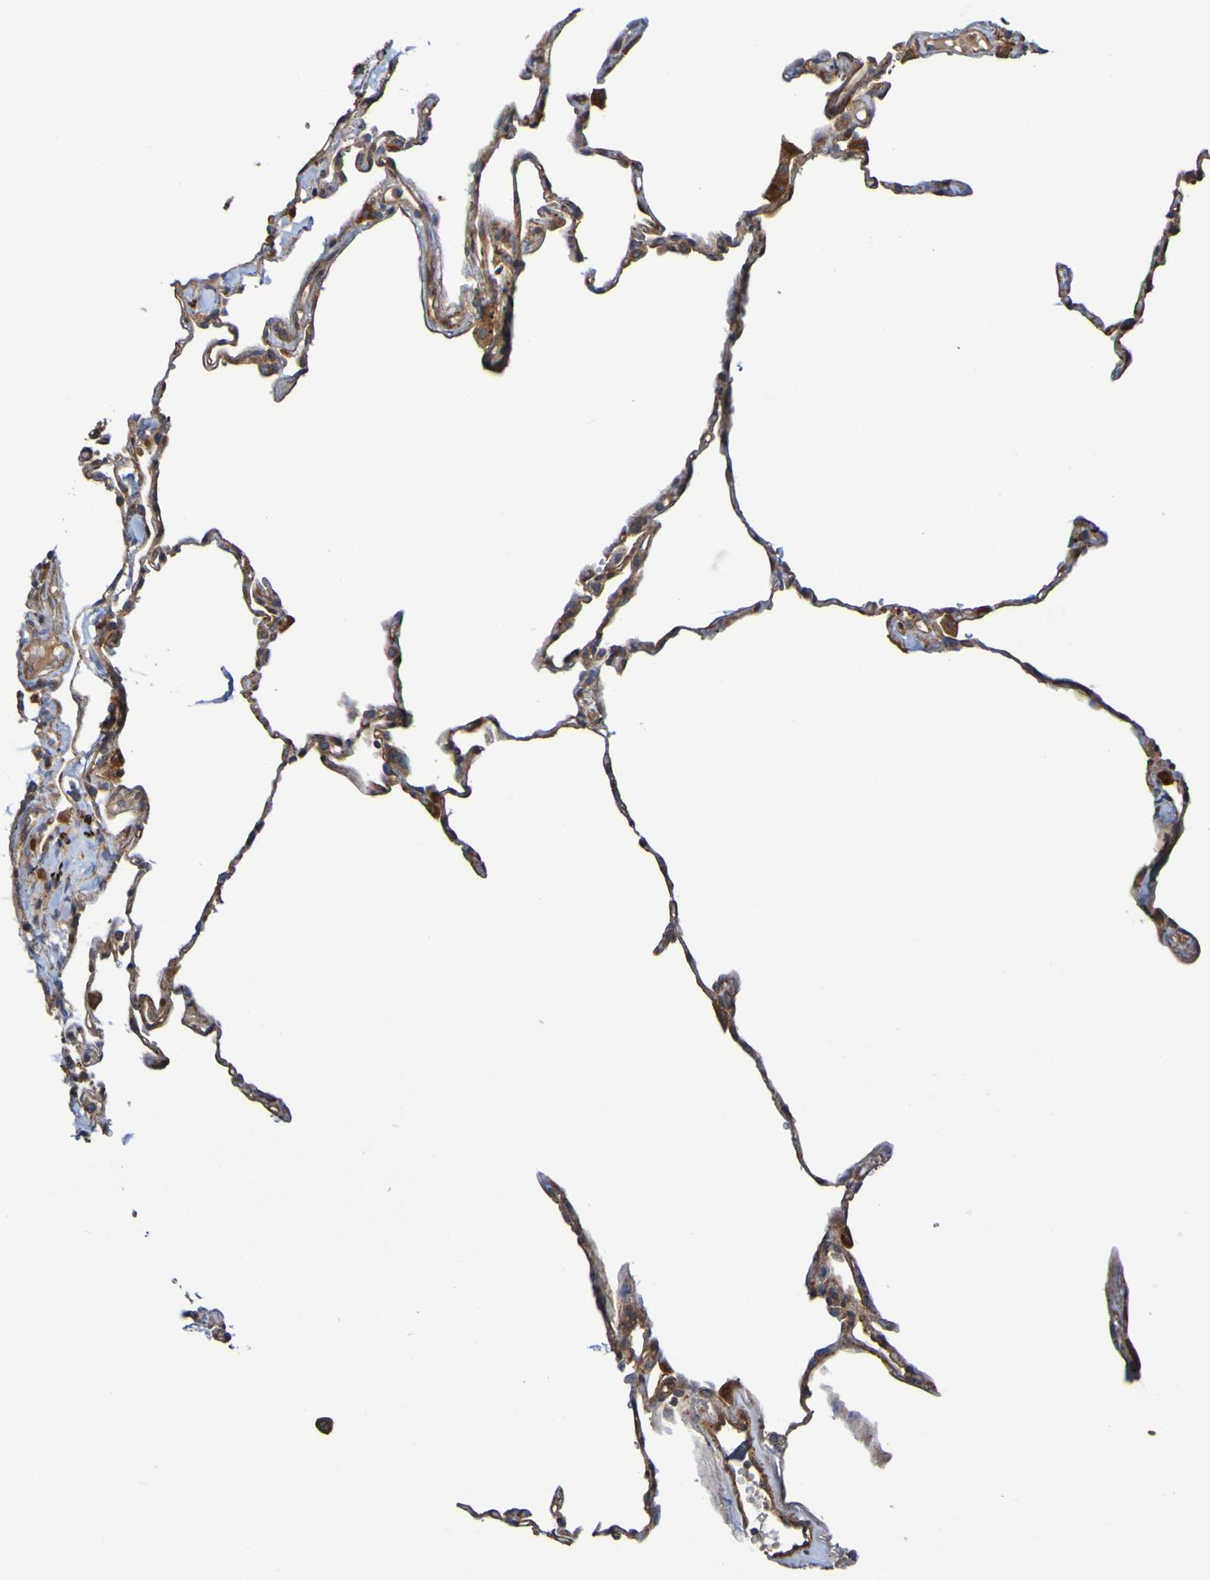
{"staining": {"intensity": "moderate", "quantity": ">75%", "location": "cytoplasmic/membranous"}, "tissue": "lung", "cell_type": "Alveolar cells", "image_type": "normal", "snomed": [{"axis": "morphology", "description": "Normal tissue, NOS"}, {"axis": "topography", "description": "Lung"}], "caption": "Immunohistochemical staining of benign human lung exhibits medium levels of moderate cytoplasmic/membranous staining in about >75% of alveolar cells. The protein is stained brown, and the nuclei are stained in blue (DAB IHC with brightfield microscopy, high magnification).", "gene": "UCN", "patient": {"sex": "male", "age": 59}}